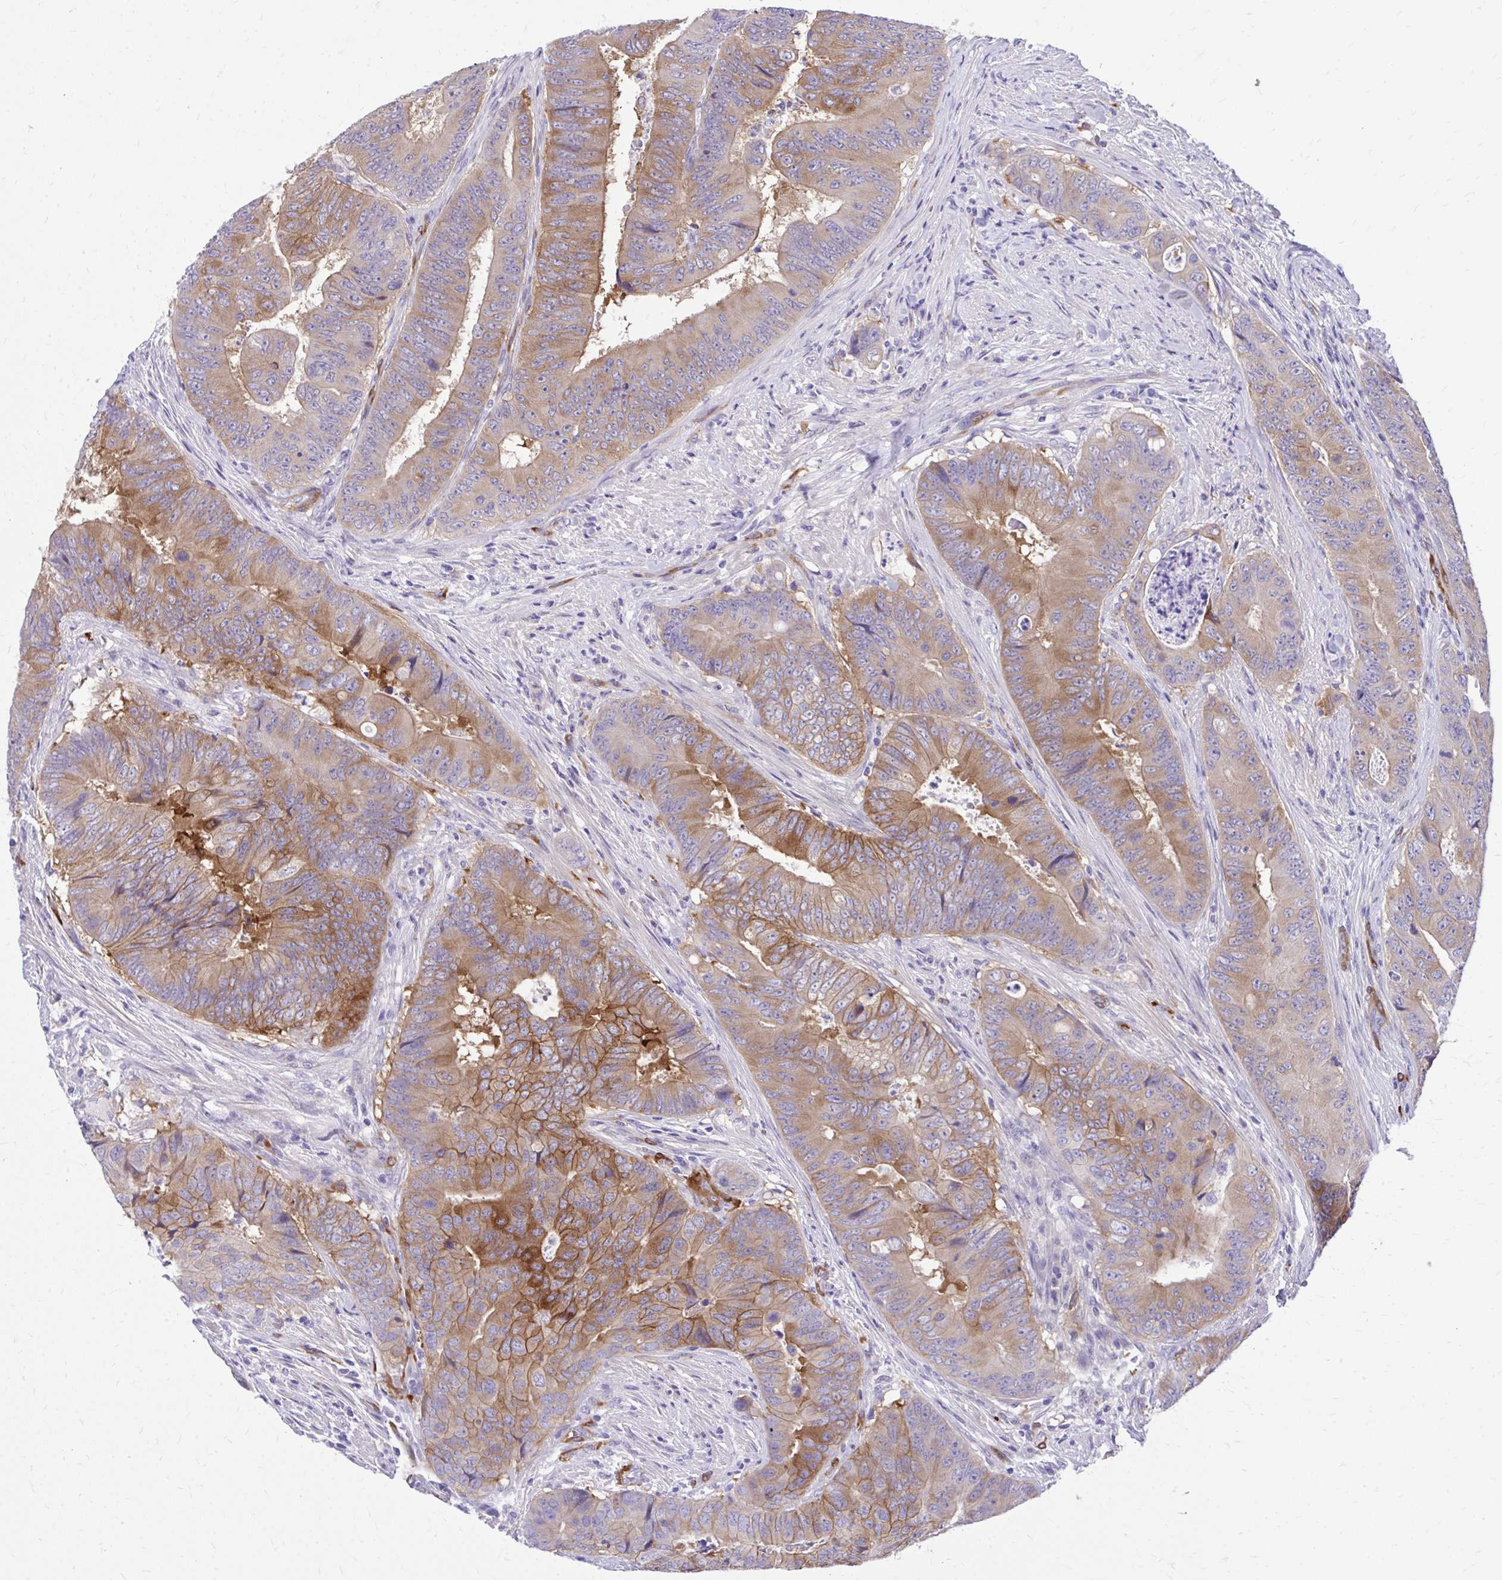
{"staining": {"intensity": "moderate", "quantity": "25%-75%", "location": "cytoplasmic/membranous"}, "tissue": "colorectal cancer", "cell_type": "Tumor cells", "image_type": "cancer", "snomed": [{"axis": "morphology", "description": "Adenocarcinoma, NOS"}, {"axis": "topography", "description": "Colon"}], "caption": "DAB (3,3'-diaminobenzidine) immunohistochemical staining of colorectal cancer exhibits moderate cytoplasmic/membranous protein expression in approximately 25%-75% of tumor cells.", "gene": "EPB41L1", "patient": {"sex": "female", "age": 48}}